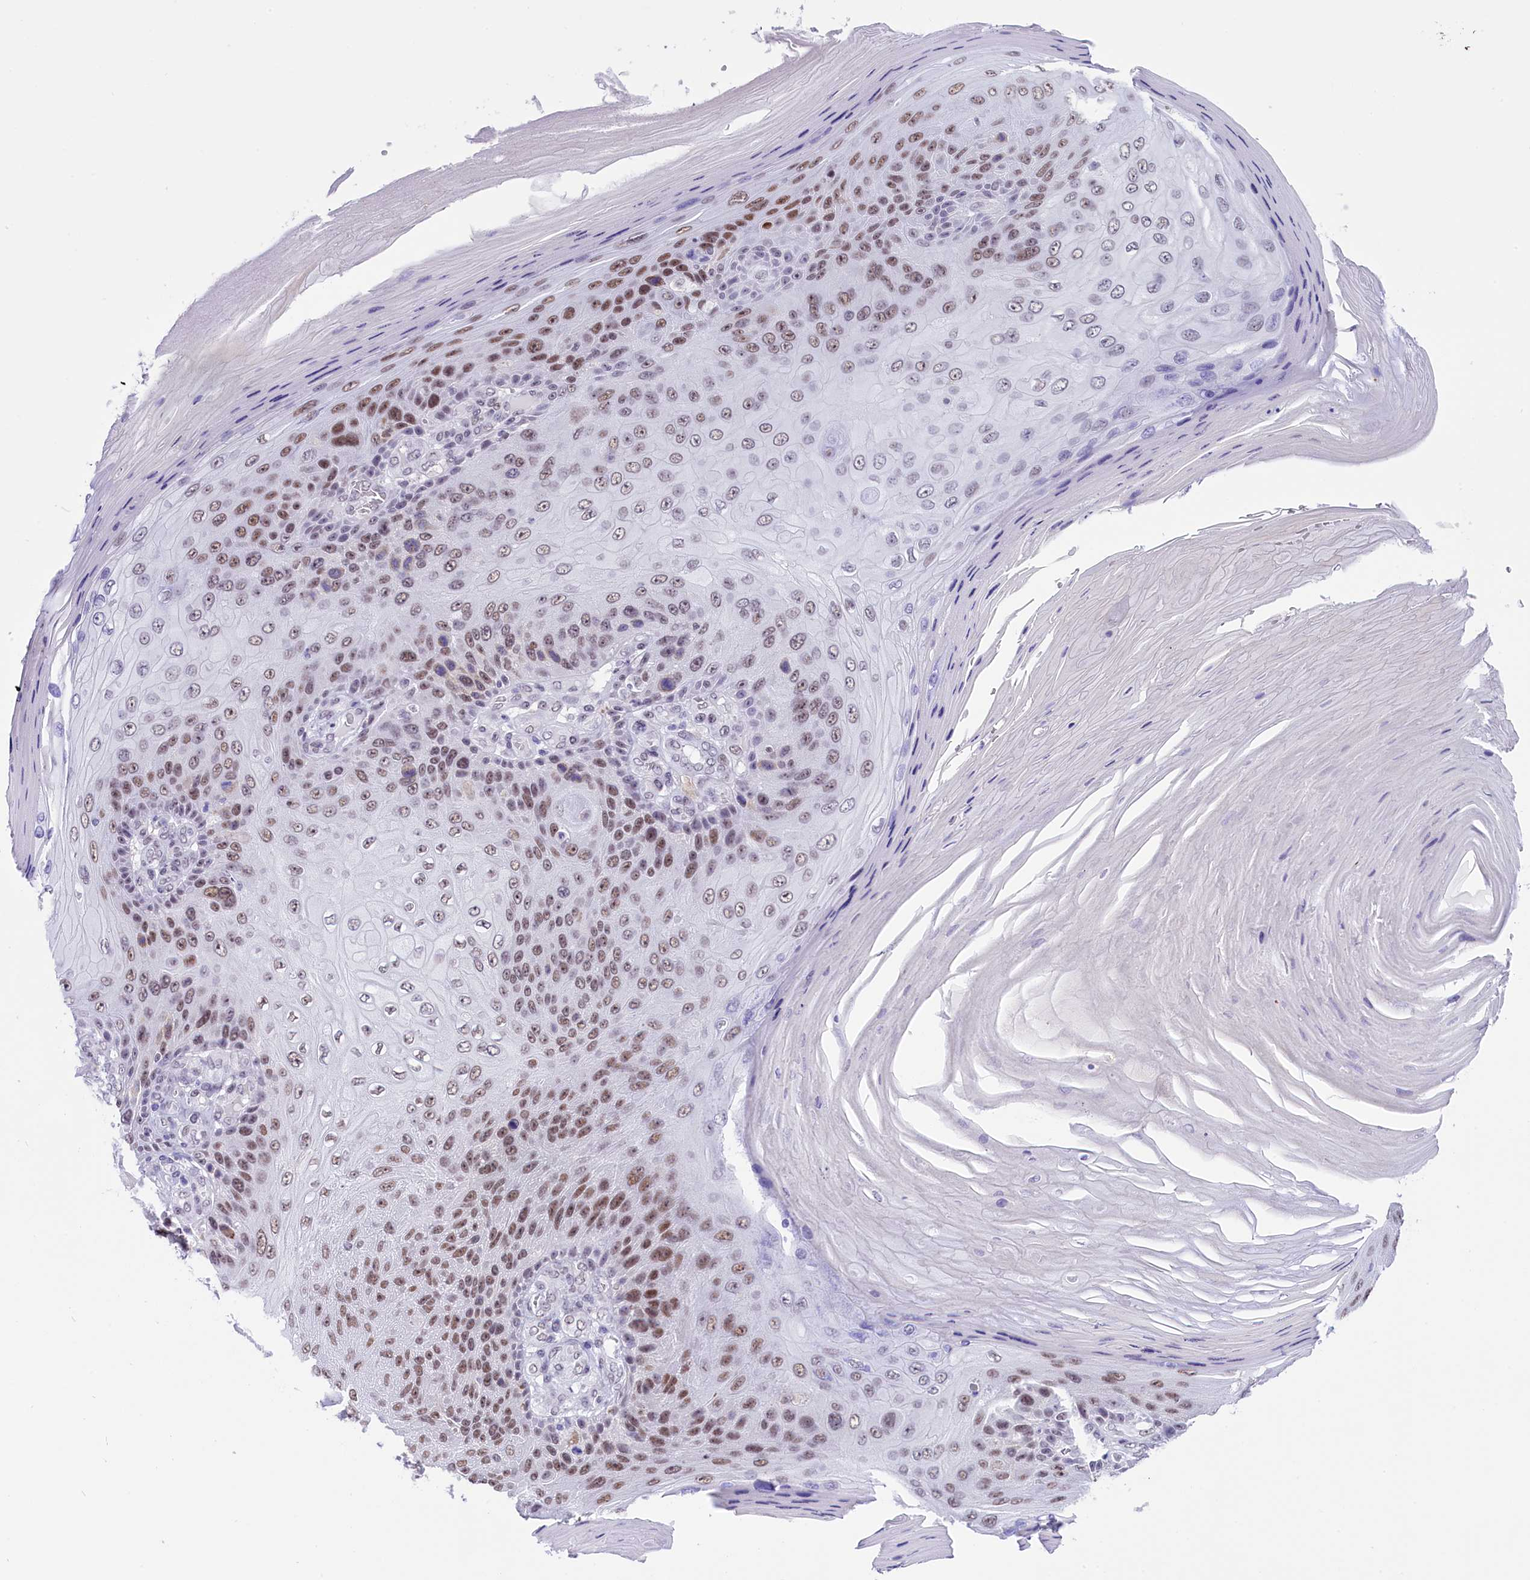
{"staining": {"intensity": "strong", "quantity": "25%-75%", "location": "nuclear"}, "tissue": "skin cancer", "cell_type": "Tumor cells", "image_type": "cancer", "snomed": [{"axis": "morphology", "description": "Squamous cell carcinoma, NOS"}, {"axis": "topography", "description": "Skin"}], "caption": "Human squamous cell carcinoma (skin) stained with a protein marker displays strong staining in tumor cells.", "gene": "RPS6KB1", "patient": {"sex": "female", "age": 88}}